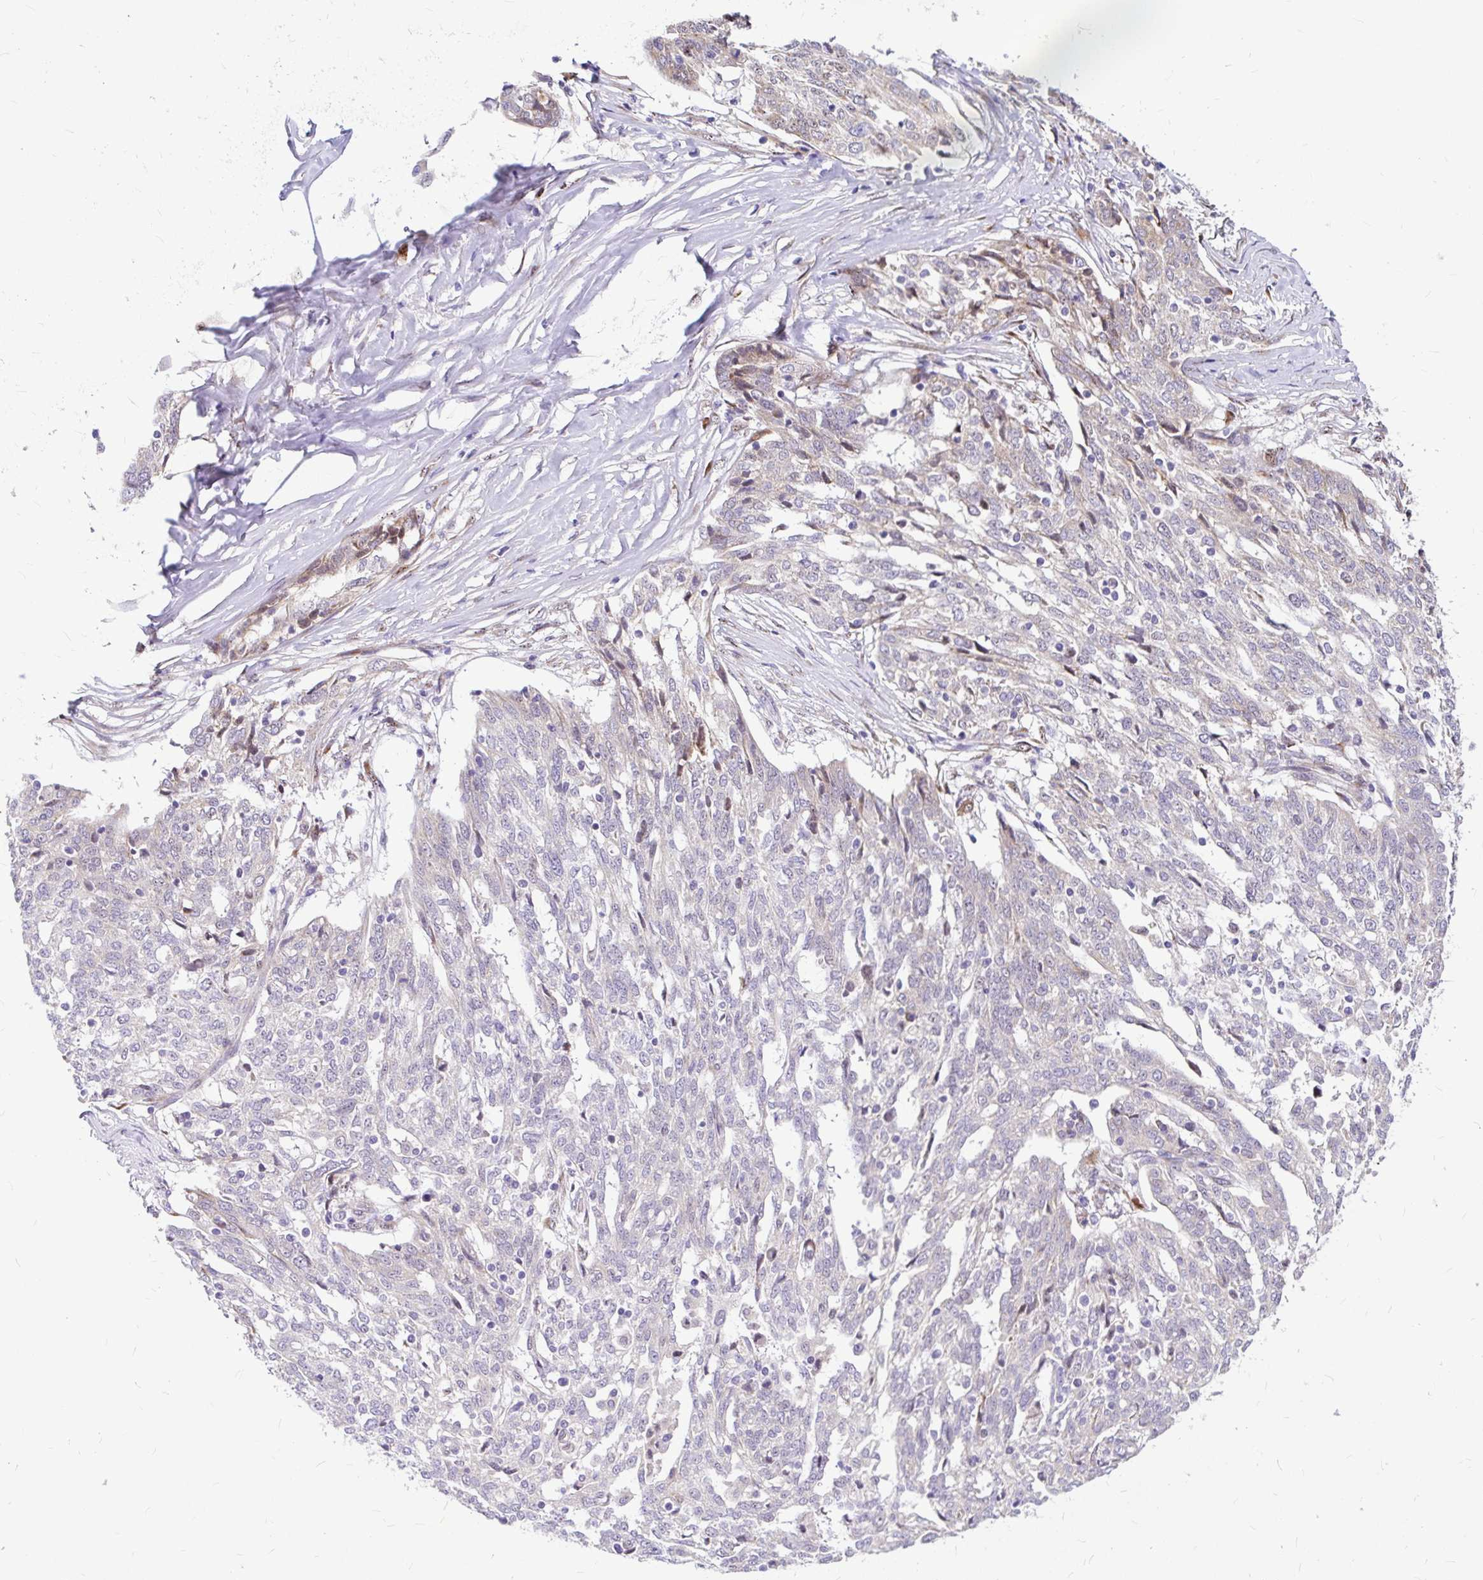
{"staining": {"intensity": "negative", "quantity": "none", "location": "none"}, "tissue": "ovarian cancer", "cell_type": "Tumor cells", "image_type": "cancer", "snomed": [{"axis": "morphology", "description": "Cystadenocarcinoma, serous, NOS"}, {"axis": "topography", "description": "Ovary"}], "caption": "An IHC photomicrograph of ovarian serous cystadenocarcinoma is shown. There is no staining in tumor cells of ovarian serous cystadenocarcinoma.", "gene": "GABBR2", "patient": {"sex": "female", "age": 67}}